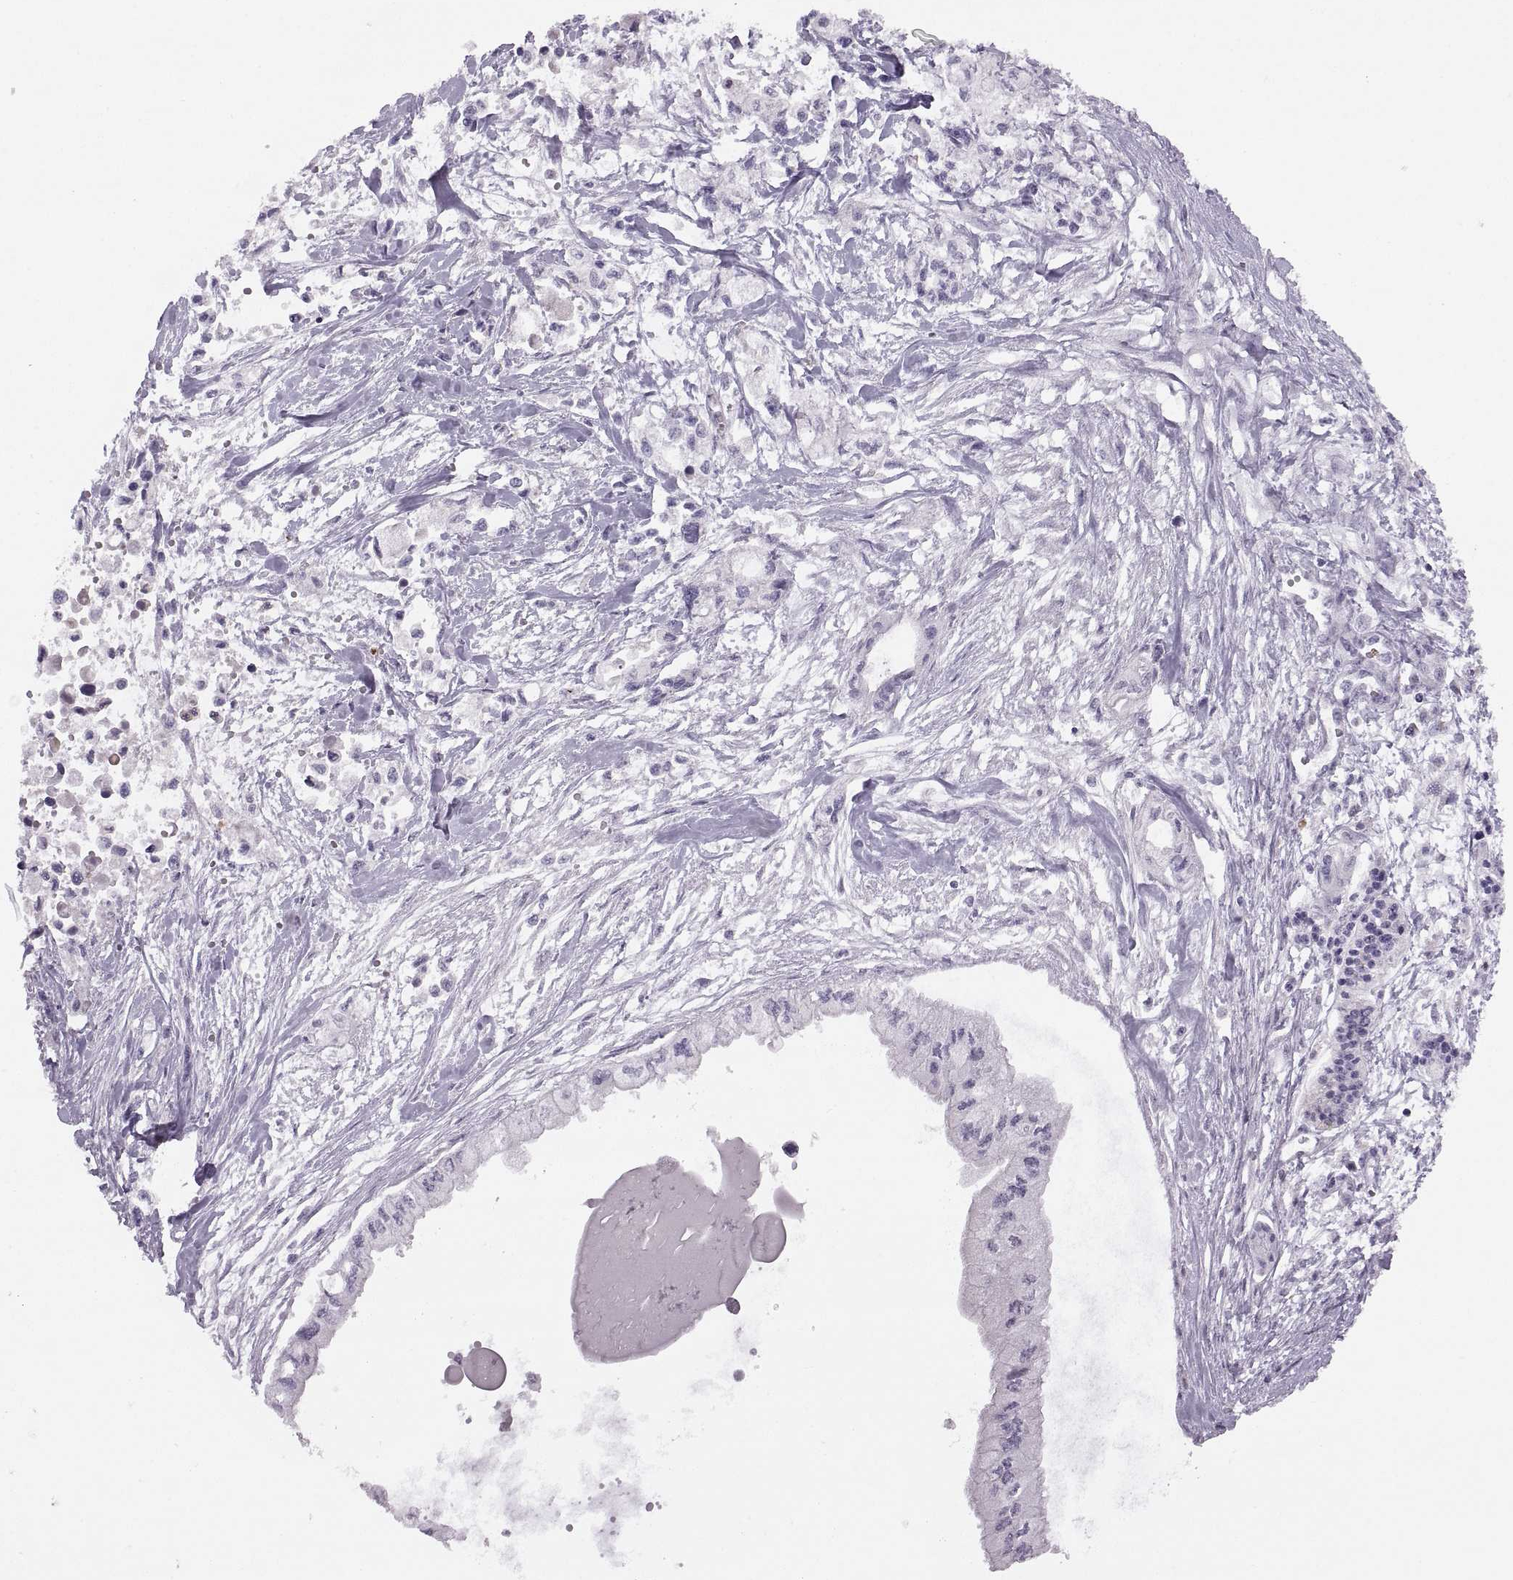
{"staining": {"intensity": "negative", "quantity": "none", "location": "none"}, "tissue": "pancreatic cancer", "cell_type": "Tumor cells", "image_type": "cancer", "snomed": [{"axis": "morphology", "description": "Adenocarcinoma, NOS"}, {"axis": "topography", "description": "Pancreas"}], "caption": "High power microscopy photomicrograph of an IHC histopathology image of pancreatic cancer (adenocarcinoma), revealing no significant expression in tumor cells.", "gene": "ADH6", "patient": {"sex": "female", "age": 61}}